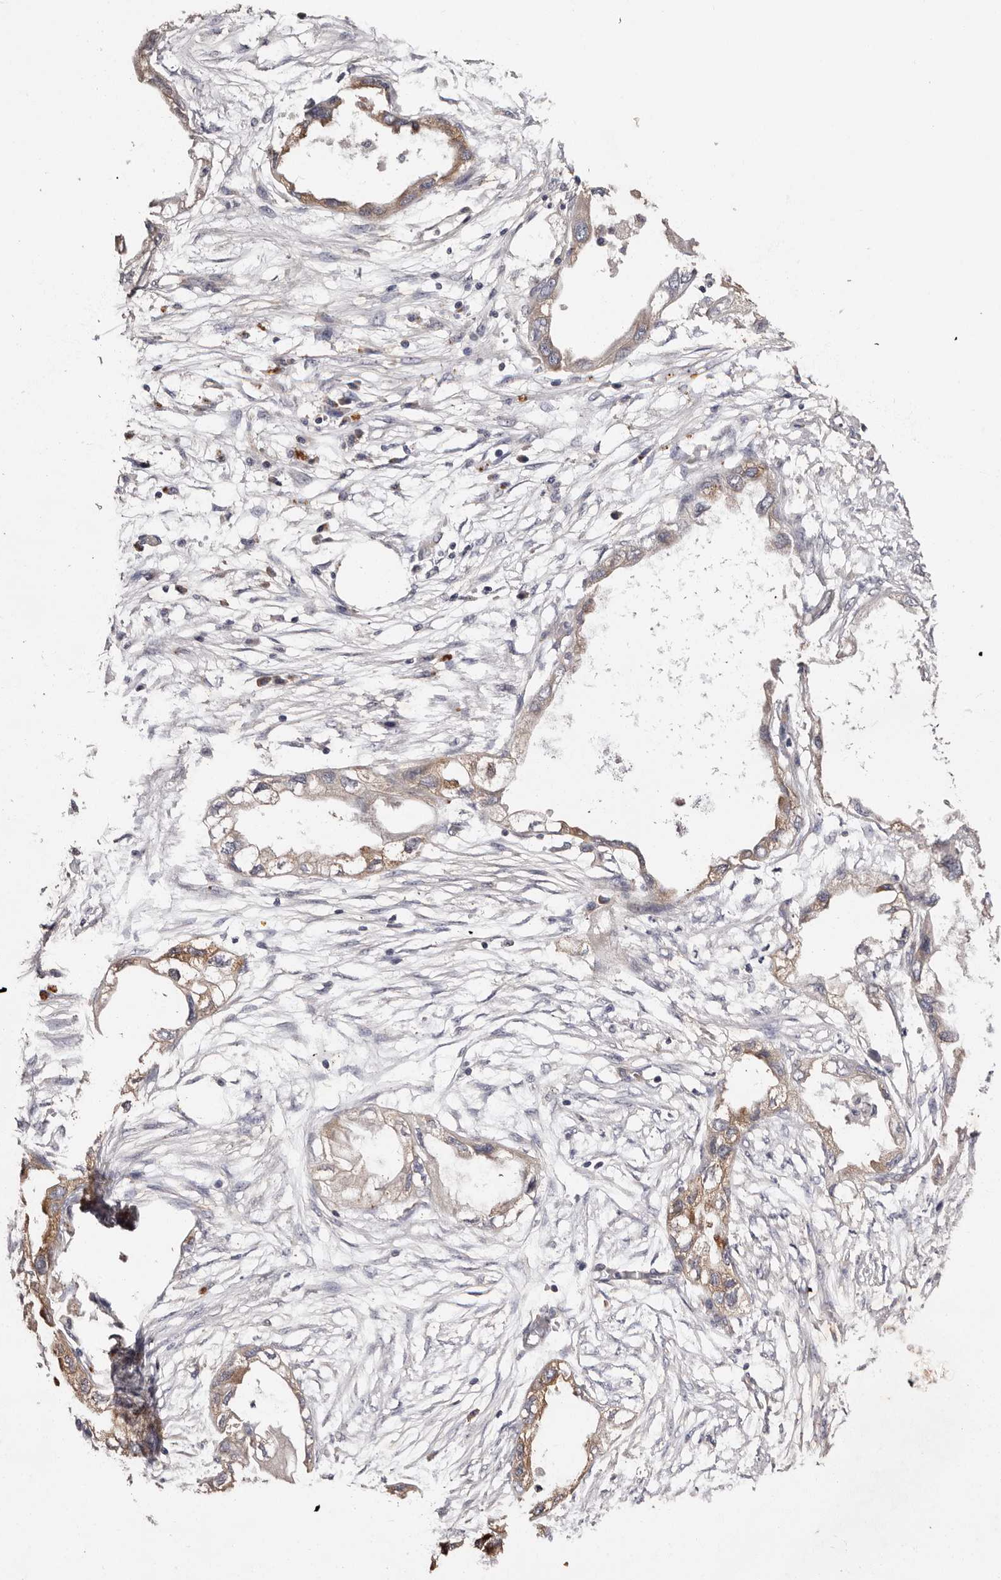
{"staining": {"intensity": "moderate", "quantity": ">75%", "location": "cytoplasmic/membranous"}, "tissue": "endometrial cancer", "cell_type": "Tumor cells", "image_type": "cancer", "snomed": [{"axis": "morphology", "description": "Adenocarcinoma, NOS"}, {"axis": "morphology", "description": "Adenocarcinoma, metastatic, NOS"}, {"axis": "topography", "description": "Adipose tissue"}, {"axis": "topography", "description": "Endometrium"}], "caption": "Moderate cytoplasmic/membranous protein staining is present in about >75% of tumor cells in endometrial cancer.", "gene": "LTV1", "patient": {"sex": "female", "age": 67}}